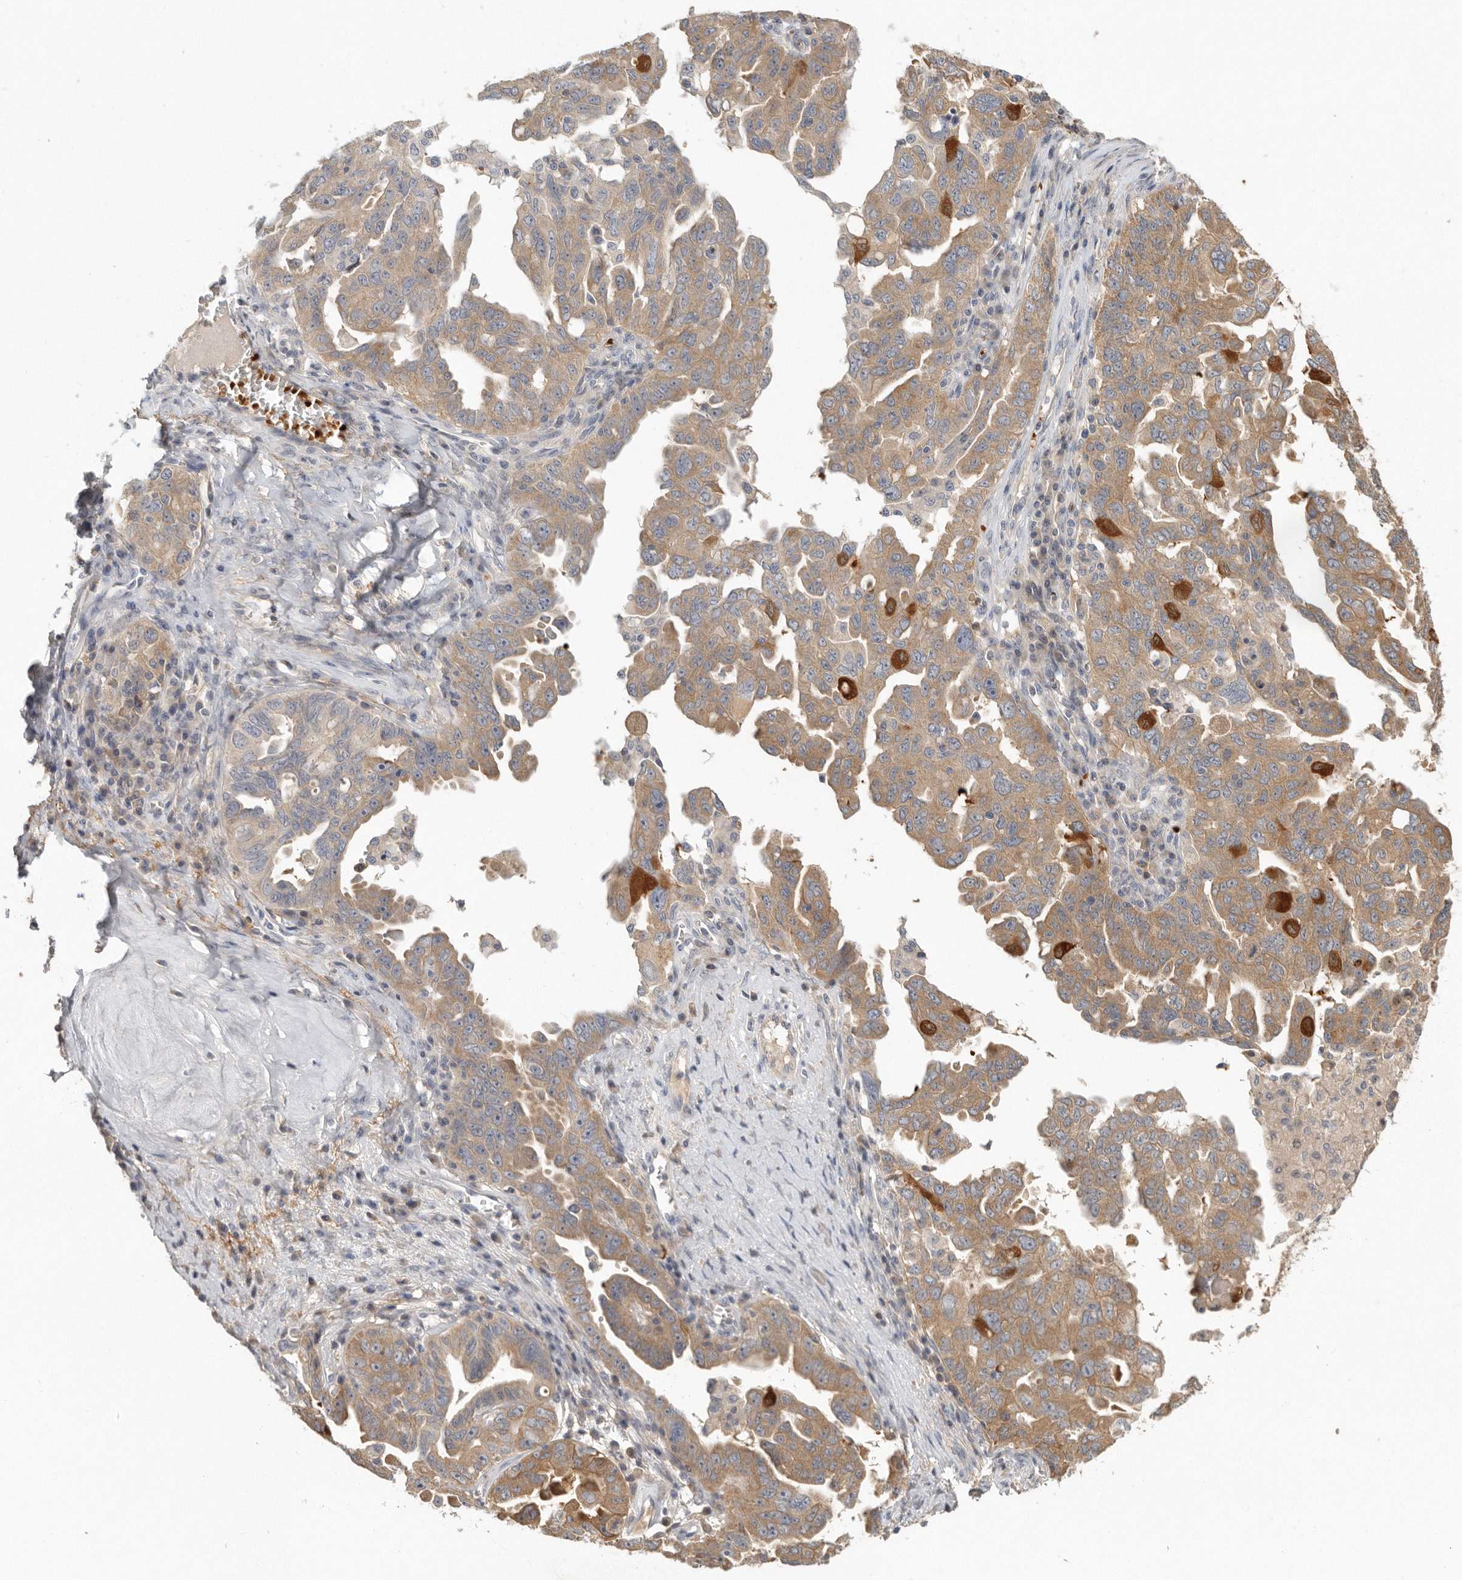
{"staining": {"intensity": "moderate", "quantity": "25%-75%", "location": "cytoplasmic/membranous"}, "tissue": "ovarian cancer", "cell_type": "Tumor cells", "image_type": "cancer", "snomed": [{"axis": "morphology", "description": "Carcinoma, endometroid"}, {"axis": "topography", "description": "Ovary"}], "caption": "Immunohistochemical staining of human endometroid carcinoma (ovarian) demonstrates medium levels of moderate cytoplasmic/membranous expression in about 25%-75% of tumor cells.", "gene": "CFAP298", "patient": {"sex": "female", "age": 62}}